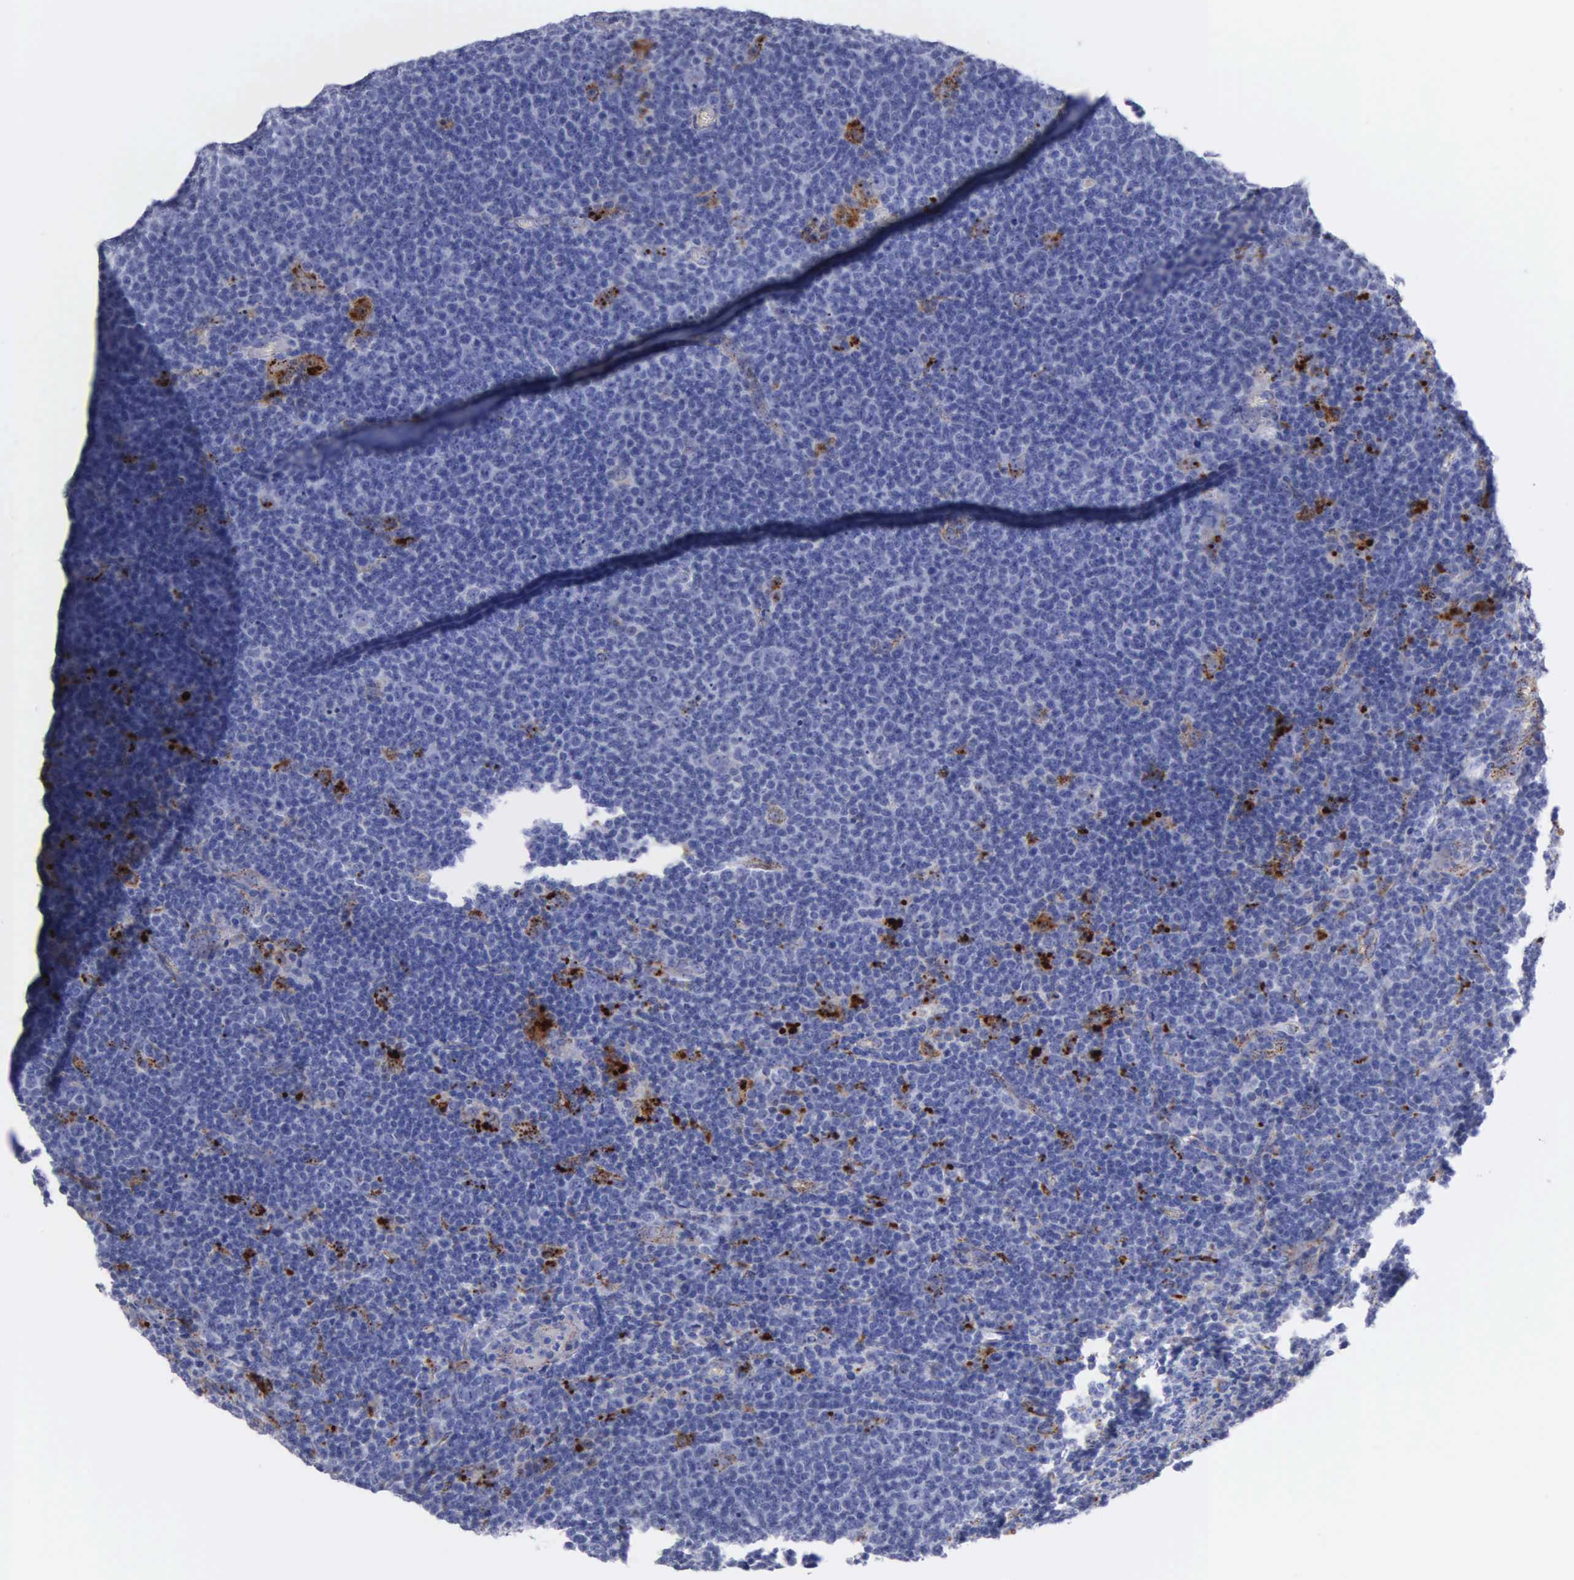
{"staining": {"intensity": "negative", "quantity": "none", "location": "none"}, "tissue": "lymphoma", "cell_type": "Tumor cells", "image_type": "cancer", "snomed": [{"axis": "morphology", "description": "Malignant lymphoma, non-Hodgkin's type, Low grade"}, {"axis": "topography", "description": "Lymph node"}], "caption": "Tumor cells show no significant protein positivity in malignant lymphoma, non-Hodgkin's type (low-grade).", "gene": "CTSL", "patient": {"sex": "male", "age": 74}}